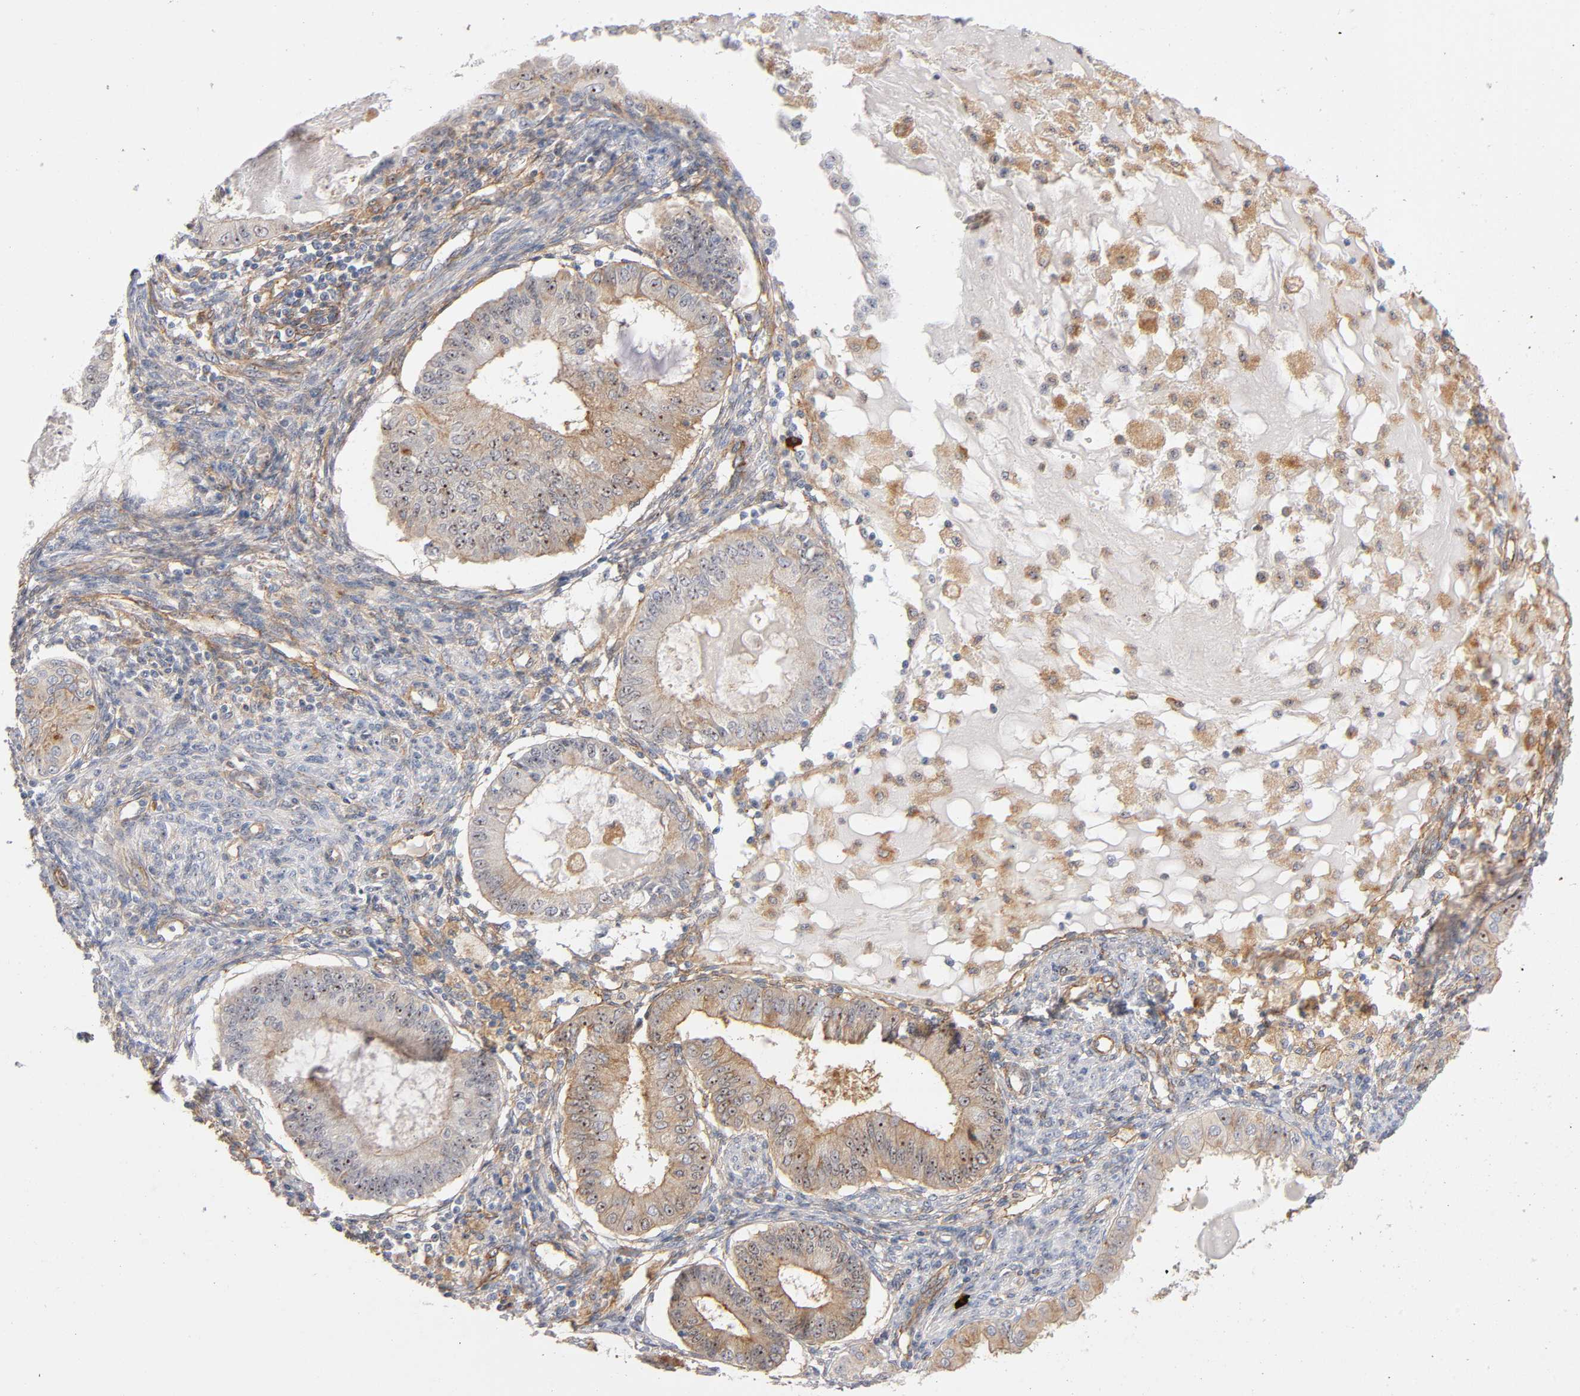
{"staining": {"intensity": "strong", "quantity": ">75%", "location": "cytoplasmic/membranous,nuclear"}, "tissue": "endometrial cancer", "cell_type": "Tumor cells", "image_type": "cancer", "snomed": [{"axis": "morphology", "description": "Adenocarcinoma, NOS"}, {"axis": "topography", "description": "Endometrium"}], "caption": "Adenocarcinoma (endometrial) stained with a brown dye demonstrates strong cytoplasmic/membranous and nuclear positive positivity in approximately >75% of tumor cells.", "gene": "PLD1", "patient": {"sex": "female", "age": 76}}